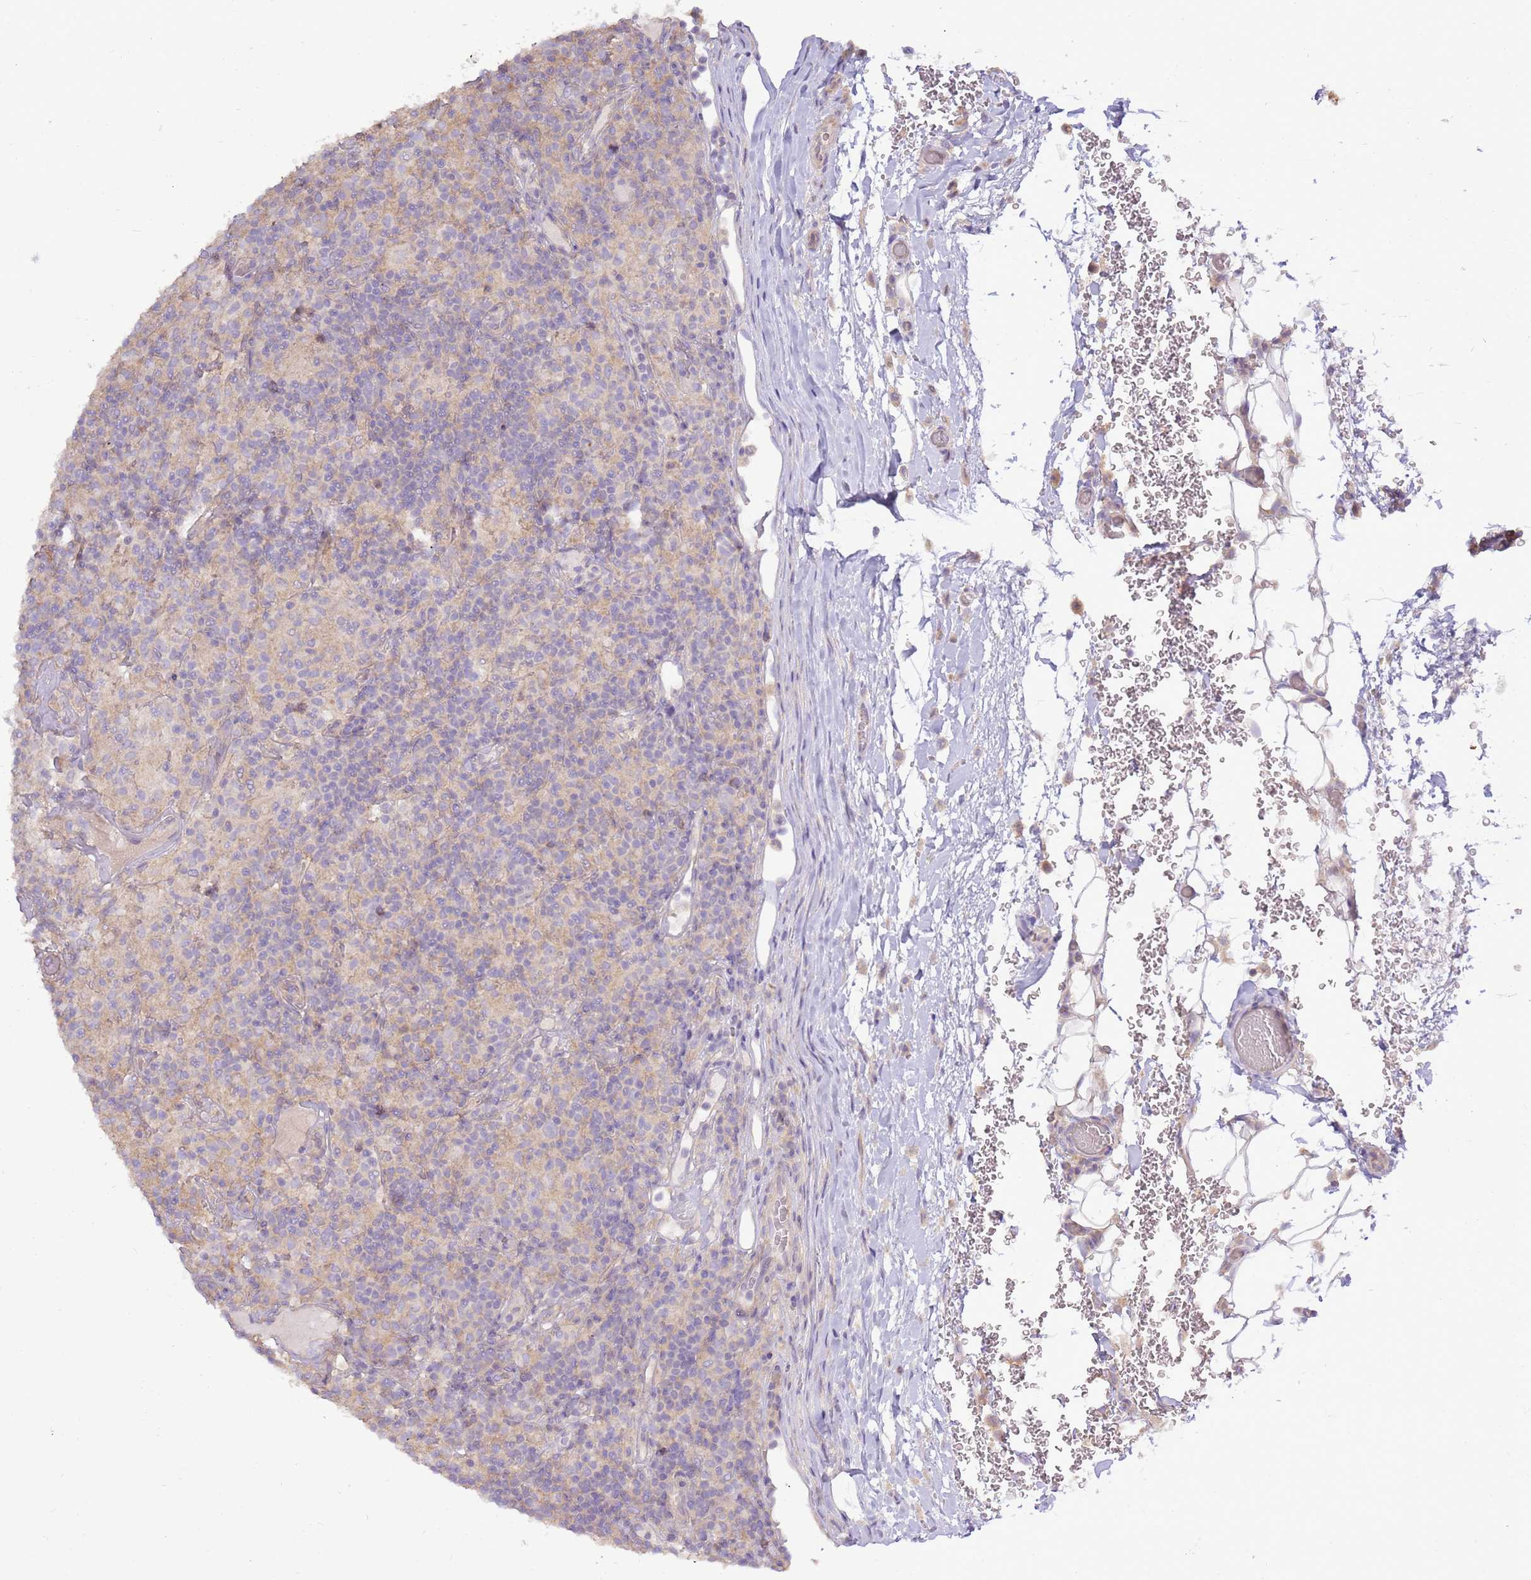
{"staining": {"intensity": "negative", "quantity": "none", "location": "none"}, "tissue": "lymphoma", "cell_type": "Tumor cells", "image_type": "cancer", "snomed": [{"axis": "morphology", "description": "Hodgkin's disease, NOS"}, {"axis": "topography", "description": "Lymph node"}], "caption": "Protein analysis of Hodgkin's disease exhibits no significant expression in tumor cells.", "gene": "EVA1B", "patient": {"sex": "male", "age": 70}}